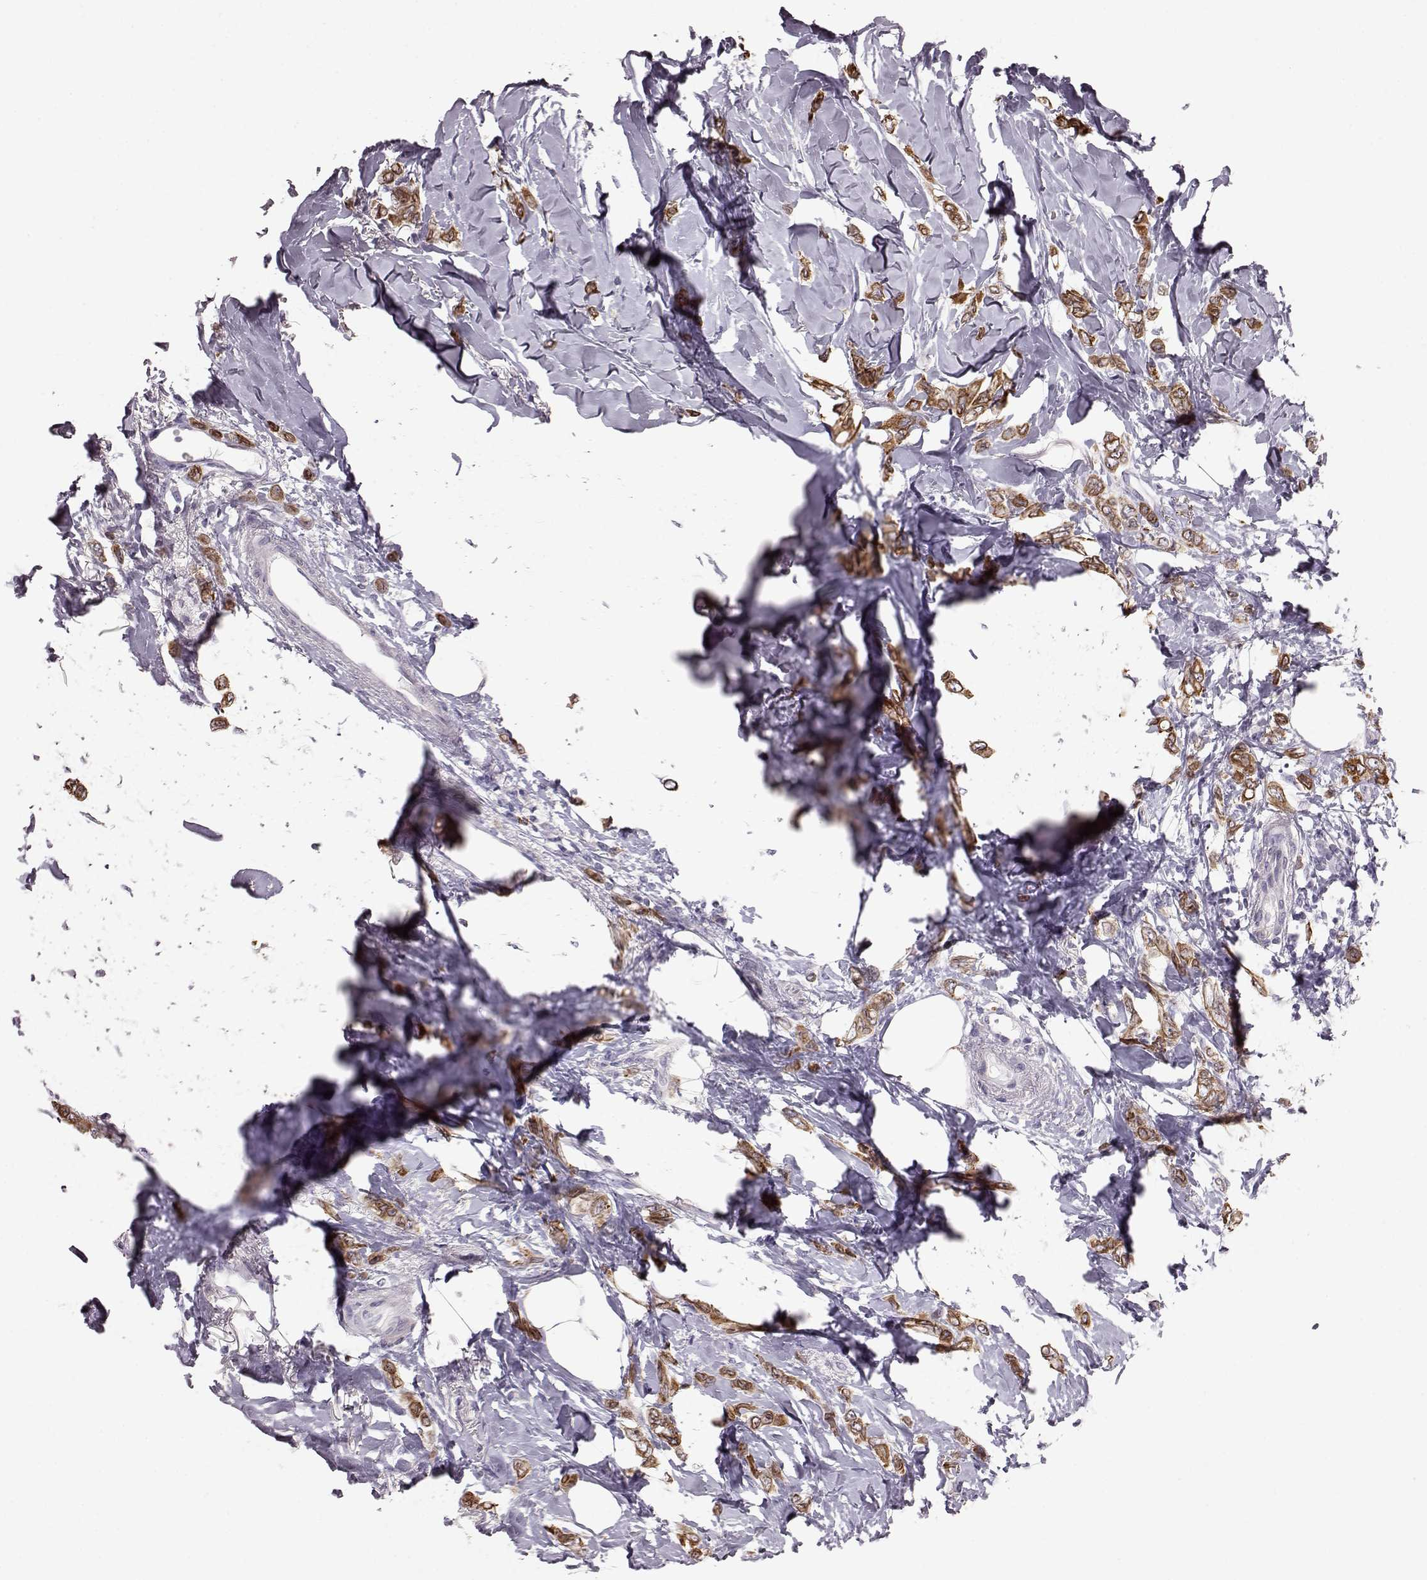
{"staining": {"intensity": "moderate", "quantity": ">75%", "location": "cytoplasmic/membranous"}, "tissue": "breast cancer", "cell_type": "Tumor cells", "image_type": "cancer", "snomed": [{"axis": "morphology", "description": "Lobular carcinoma"}, {"axis": "topography", "description": "Breast"}], "caption": "The immunohistochemical stain labels moderate cytoplasmic/membranous positivity in tumor cells of breast cancer tissue.", "gene": "ELOVL5", "patient": {"sex": "female", "age": 66}}